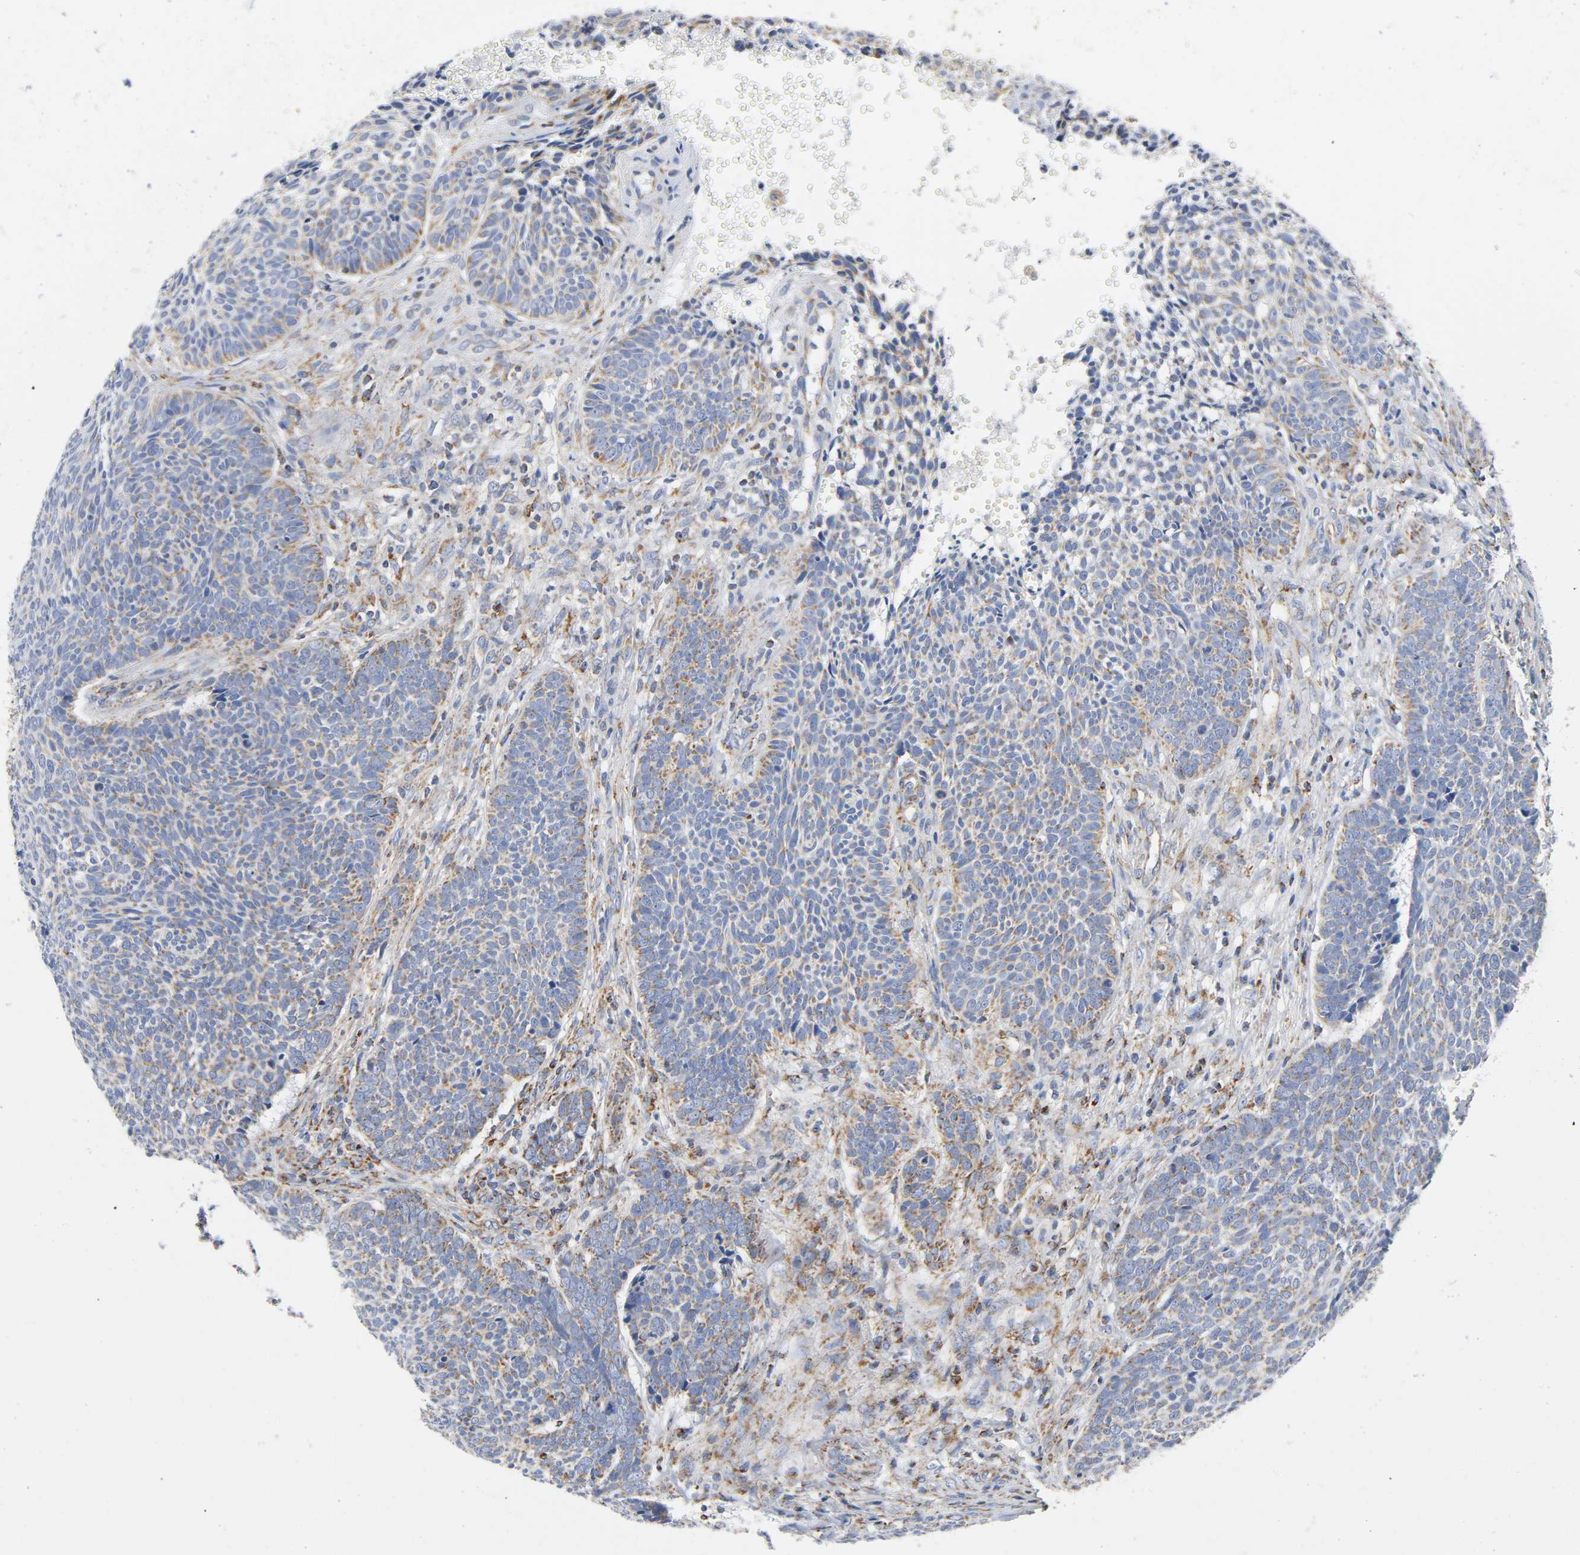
{"staining": {"intensity": "moderate", "quantity": "25%-75%", "location": "cytoplasmic/membranous"}, "tissue": "skin cancer", "cell_type": "Tumor cells", "image_type": "cancer", "snomed": [{"axis": "morphology", "description": "Basal cell carcinoma"}, {"axis": "topography", "description": "Skin"}], "caption": "Tumor cells demonstrate moderate cytoplasmic/membranous expression in approximately 25%-75% of cells in skin cancer.", "gene": "BAK1", "patient": {"sex": "male", "age": 84}}